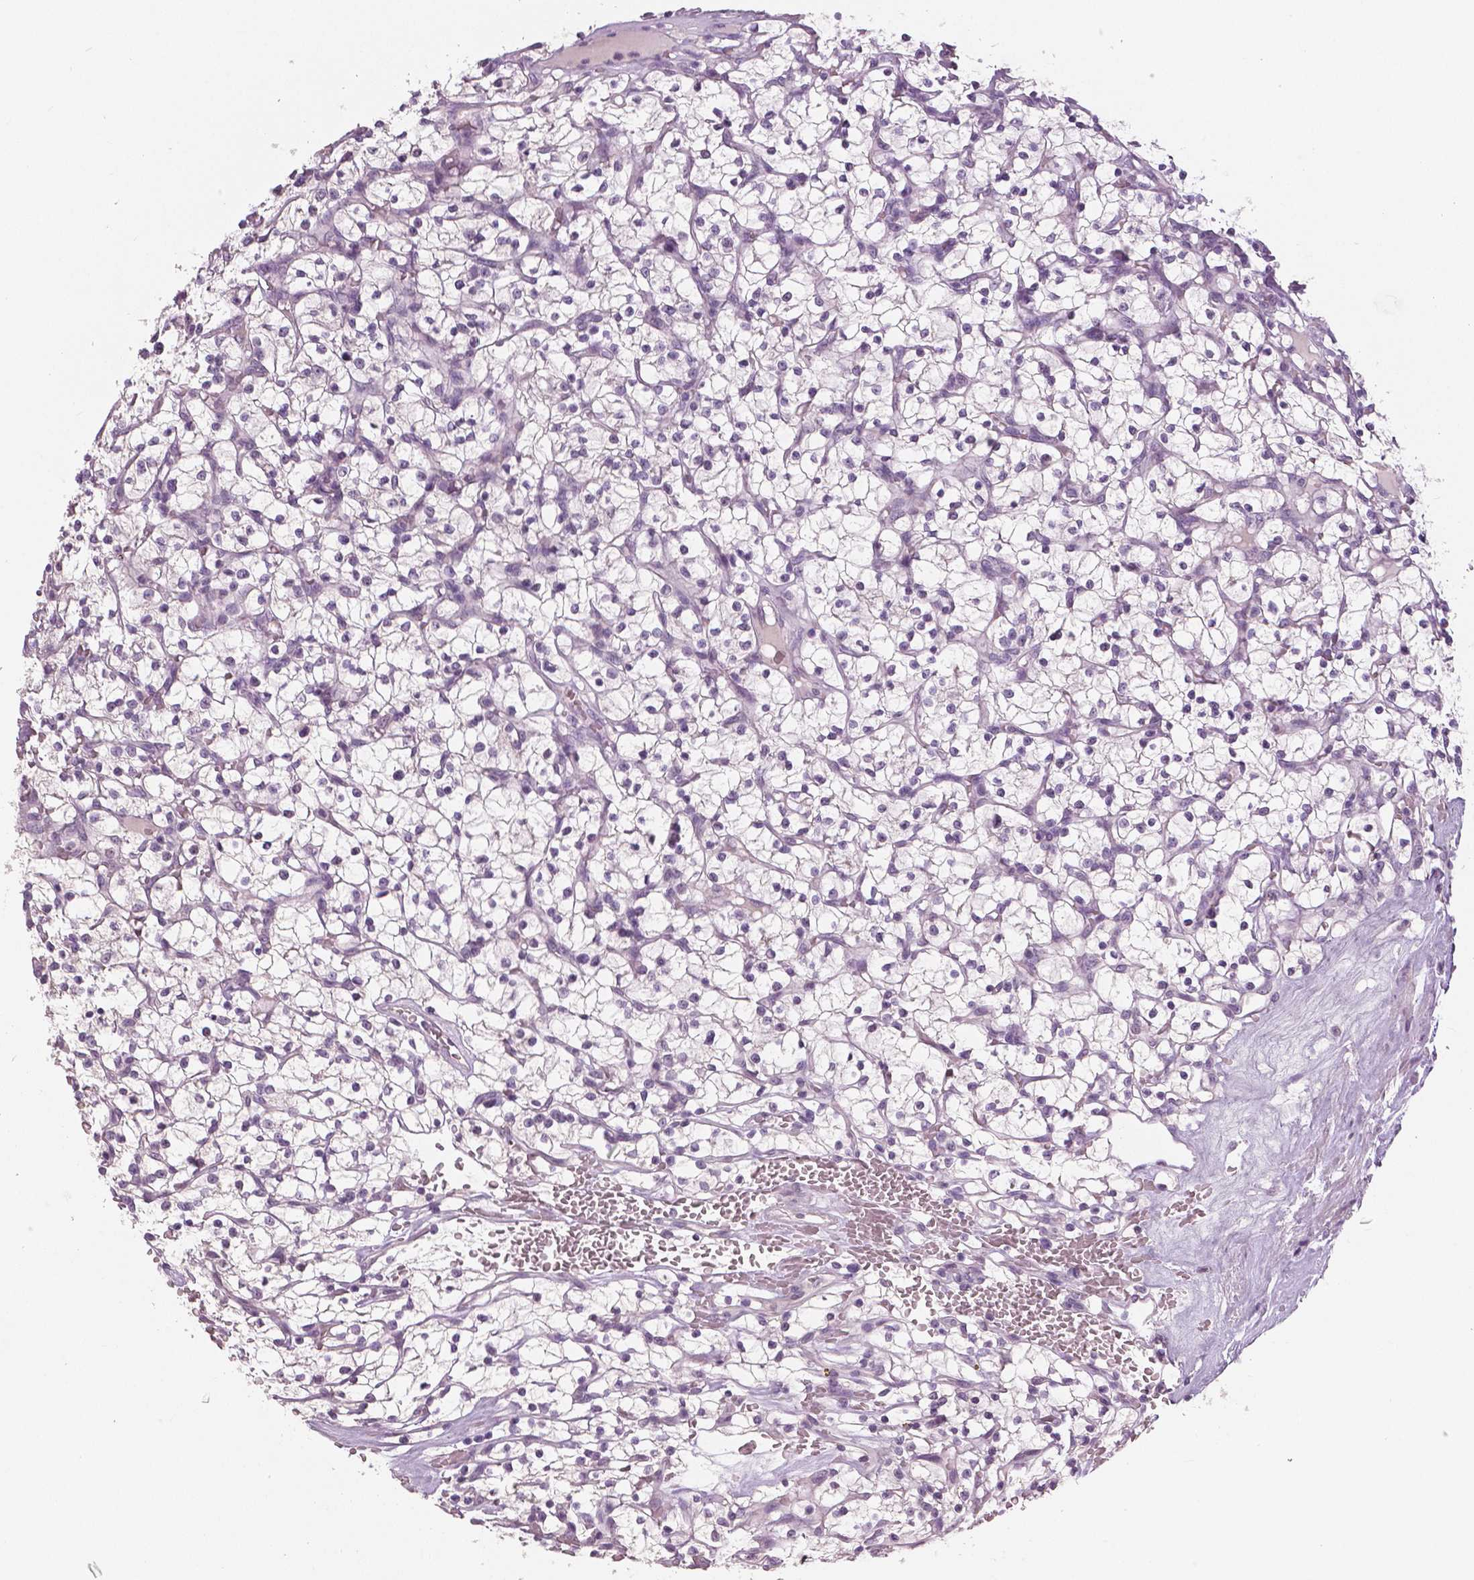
{"staining": {"intensity": "negative", "quantity": "none", "location": "none"}, "tissue": "renal cancer", "cell_type": "Tumor cells", "image_type": "cancer", "snomed": [{"axis": "morphology", "description": "Adenocarcinoma, NOS"}, {"axis": "topography", "description": "Kidney"}], "caption": "Photomicrograph shows no protein expression in tumor cells of renal adenocarcinoma tissue.", "gene": "NECAB1", "patient": {"sex": "female", "age": 64}}